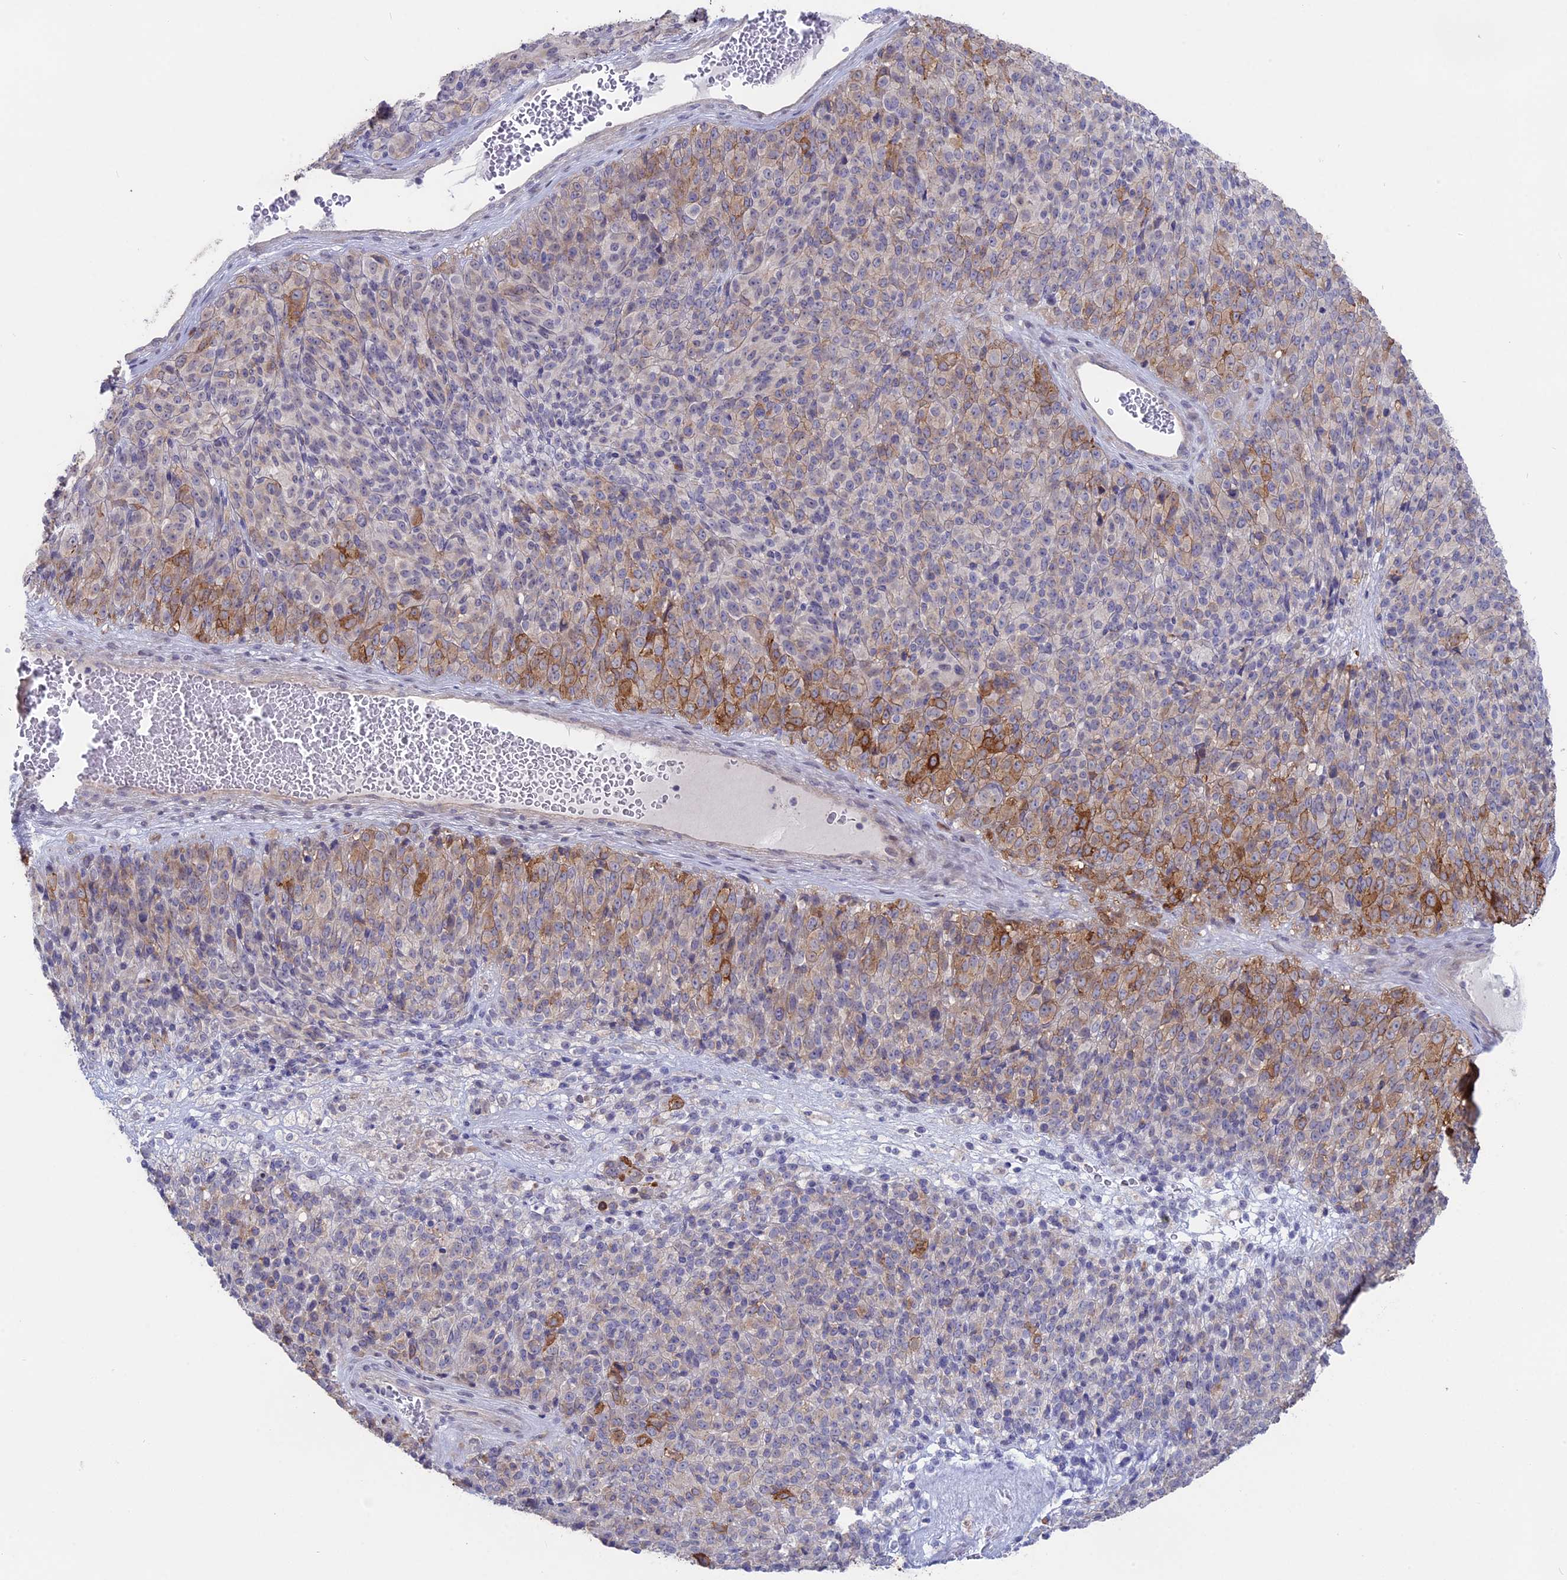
{"staining": {"intensity": "moderate", "quantity": "<25%", "location": "cytoplasmic/membranous"}, "tissue": "melanoma", "cell_type": "Tumor cells", "image_type": "cancer", "snomed": [{"axis": "morphology", "description": "Malignant melanoma, Metastatic site"}, {"axis": "topography", "description": "Brain"}], "caption": "Immunohistochemistry (IHC) of malignant melanoma (metastatic site) shows low levels of moderate cytoplasmic/membranous positivity in about <25% of tumor cells.", "gene": "MYO5B", "patient": {"sex": "female", "age": 56}}